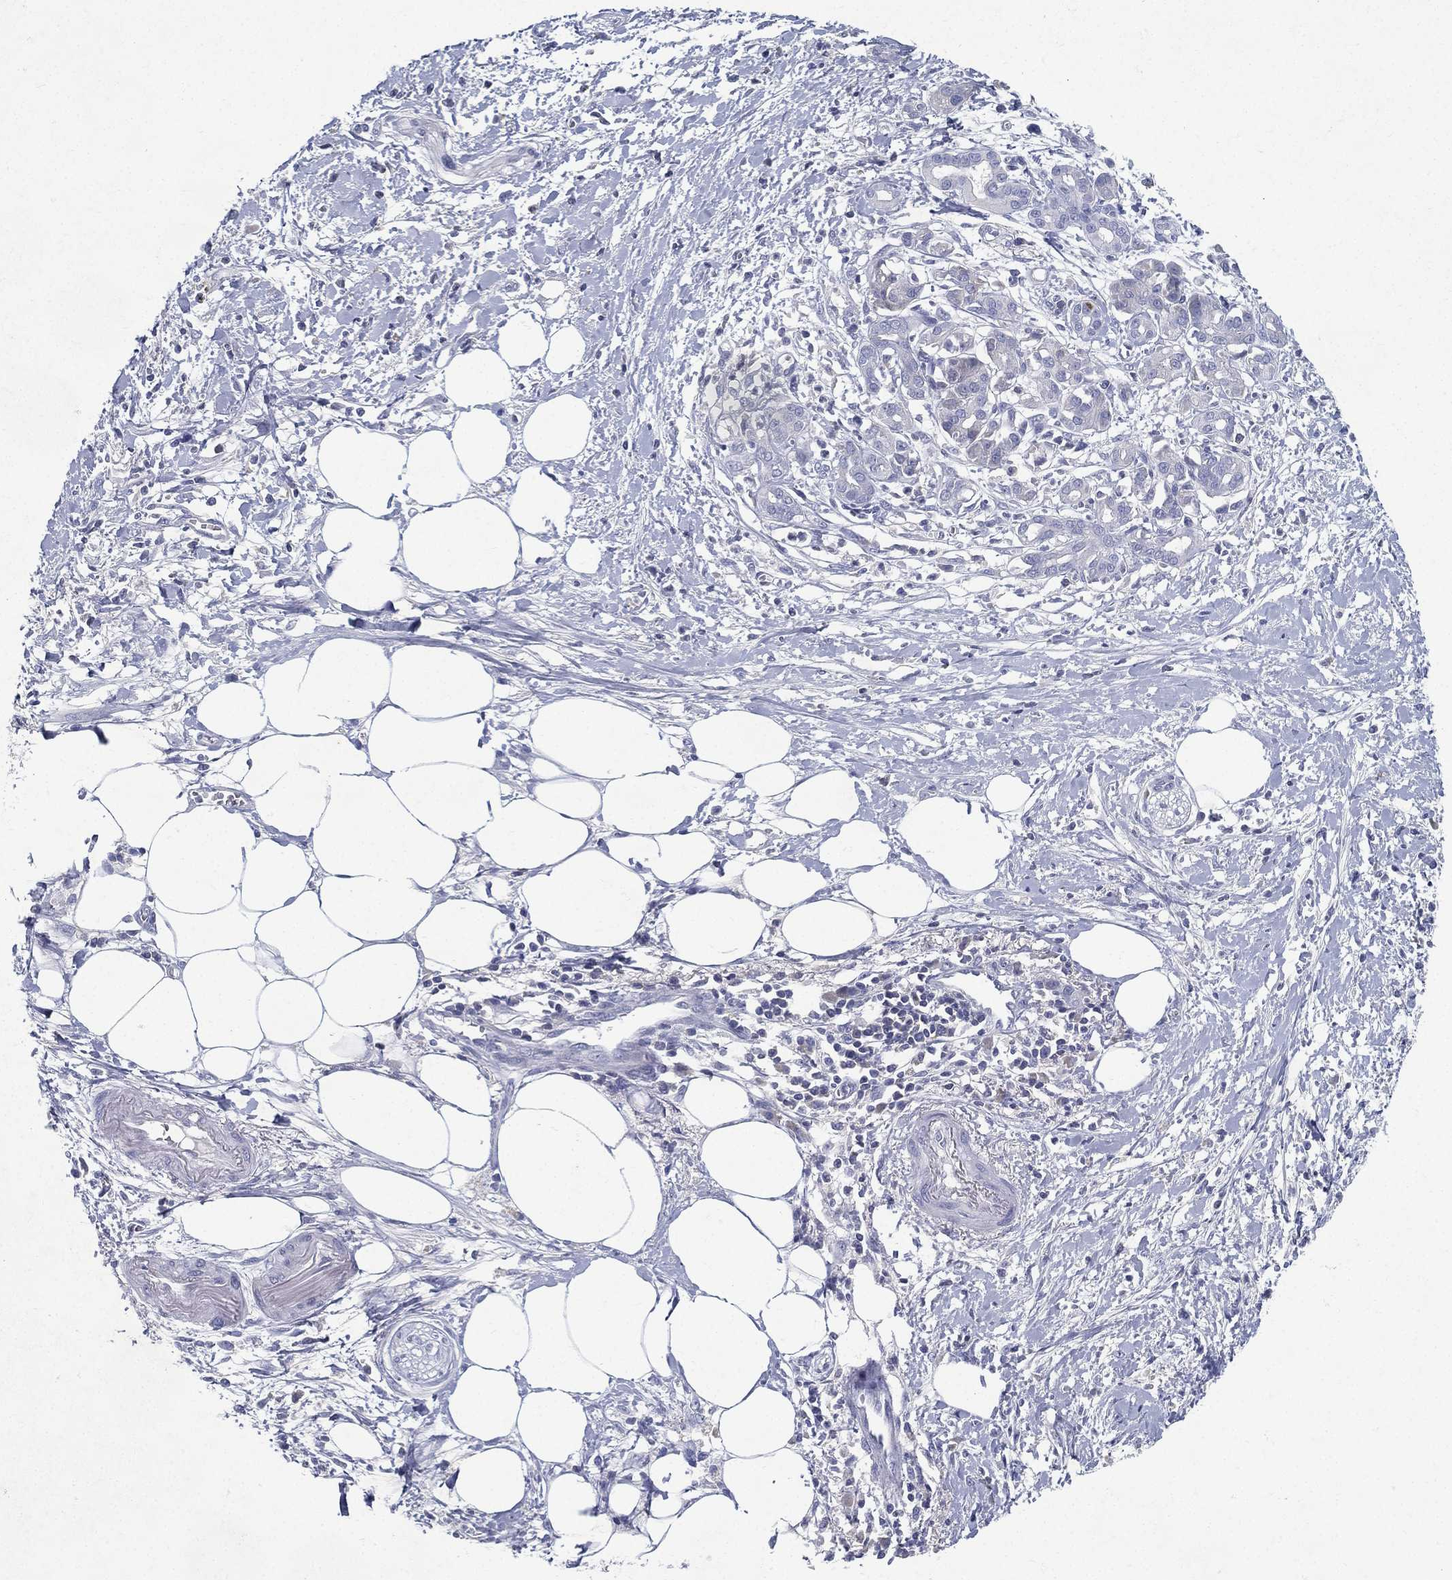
{"staining": {"intensity": "negative", "quantity": "none", "location": "none"}, "tissue": "pancreatic cancer", "cell_type": "Tumor cells", "image_type": "cancer", "snomed": [{"axis": "morphology", "description": "Adenocarcinoma, NOS"}, {"axis": "topography", "description": "Pancreas"}], "caption": "There is no significant expression in tumor cells of pancreatic adenocarcinoma. (Brightfield microscopy of DAB (3,3'-diaminobenzidine) immunohistochemistry (IHC) at high magnification).", "gene": "RGS13", "patient": {"sex": "male", "age": 72}}